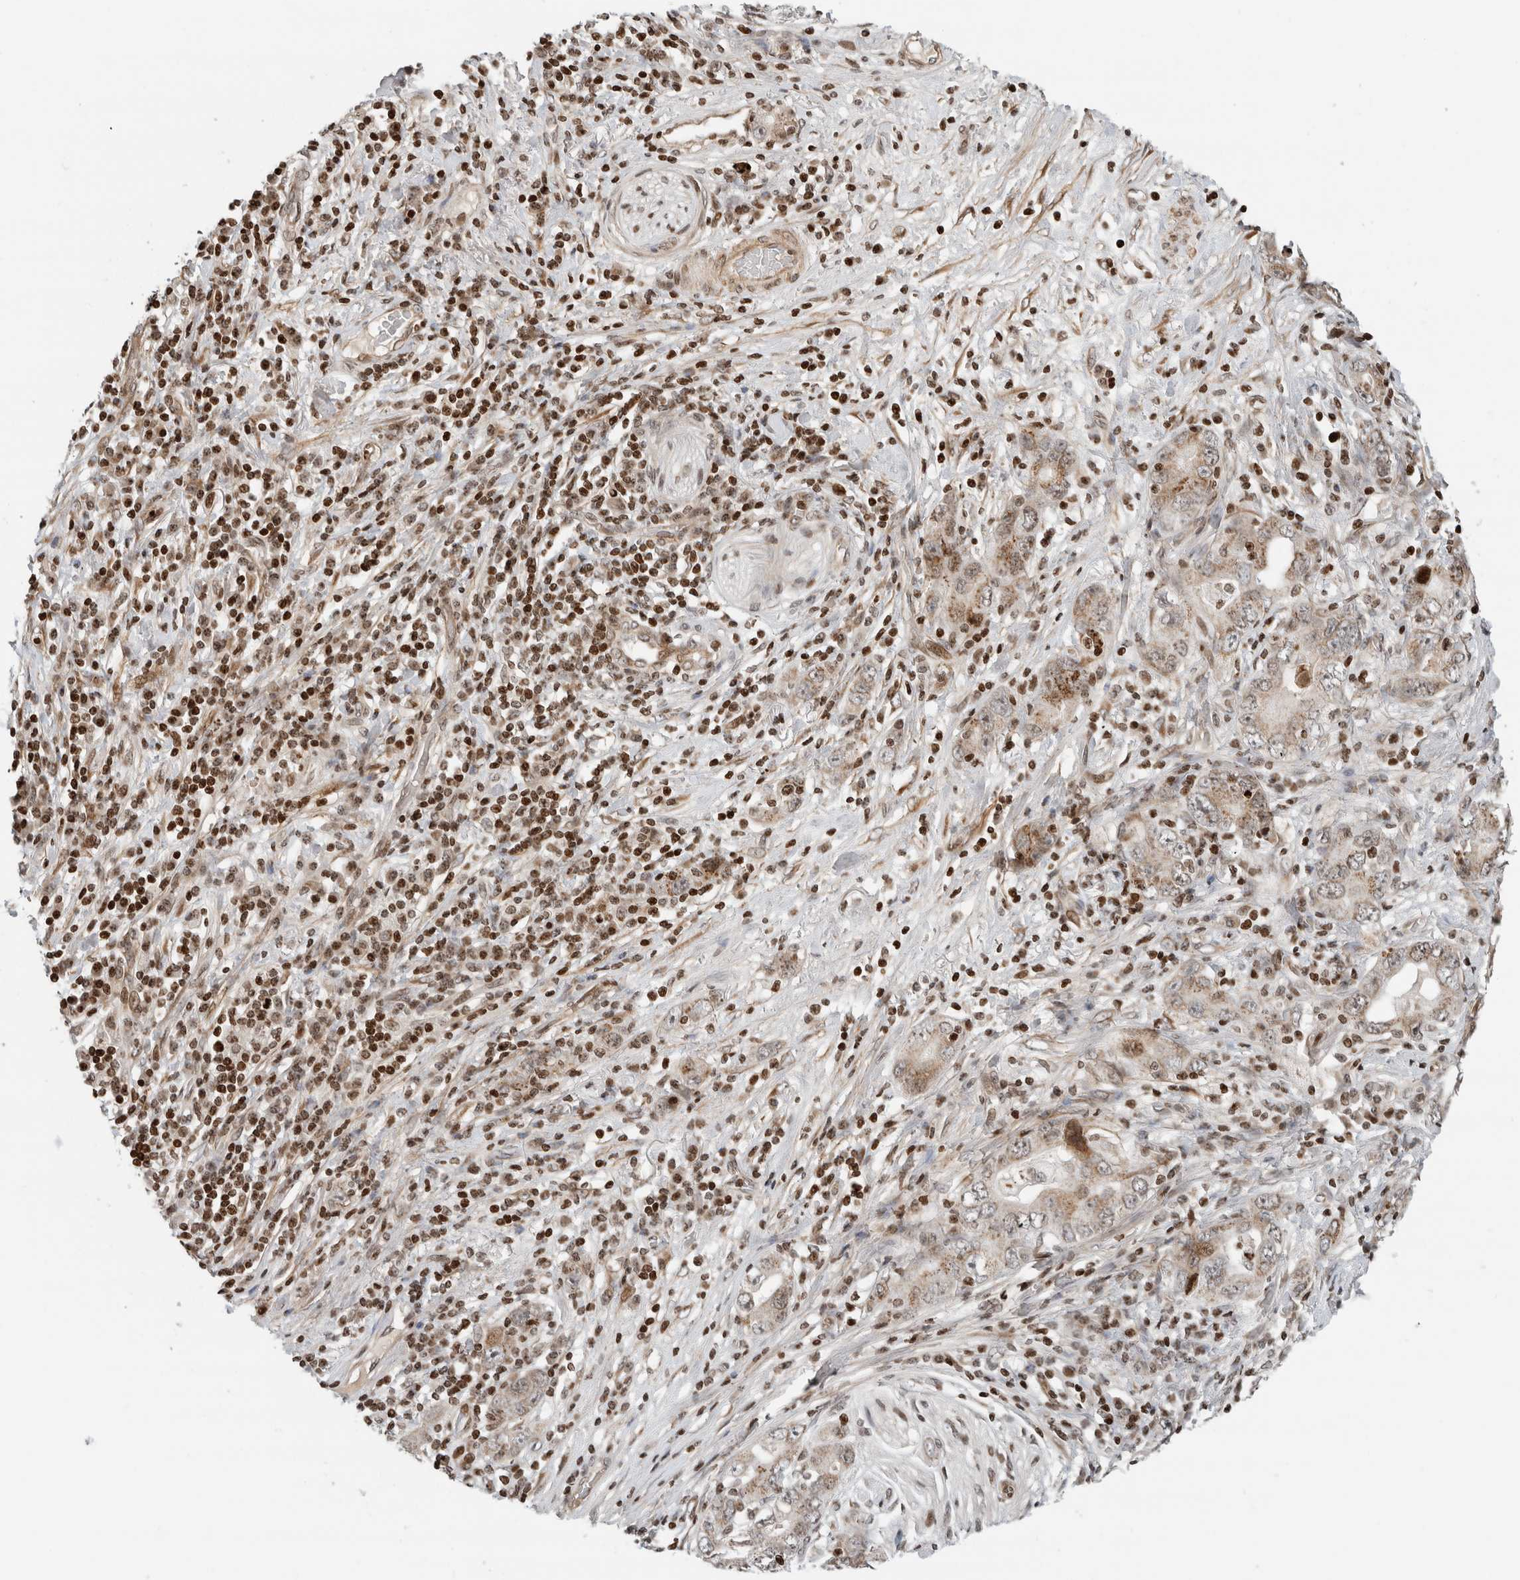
{"staining": {"intensity": "weak", "quantity": ">75%", "location": "cytoplasmic/membranous"}, "tissue": "stomach cancer", "cell_type": "Tumor cells", "image_type": "cancer", "snomed": [{"axis": "morphology", "description": "Adenocarcinoma, NOS"}, {"axis": "topography", "description": "Stomach, lower"}], "caption": "Weak cytoplasmic/membranous expression for a protein is seen in about >75% of tumor cells of adenocarcinoma (stomach) using immunohistochemistry (IHC).", "gene": "GINS4", "patient": {"sex": "female", "age": 93}}